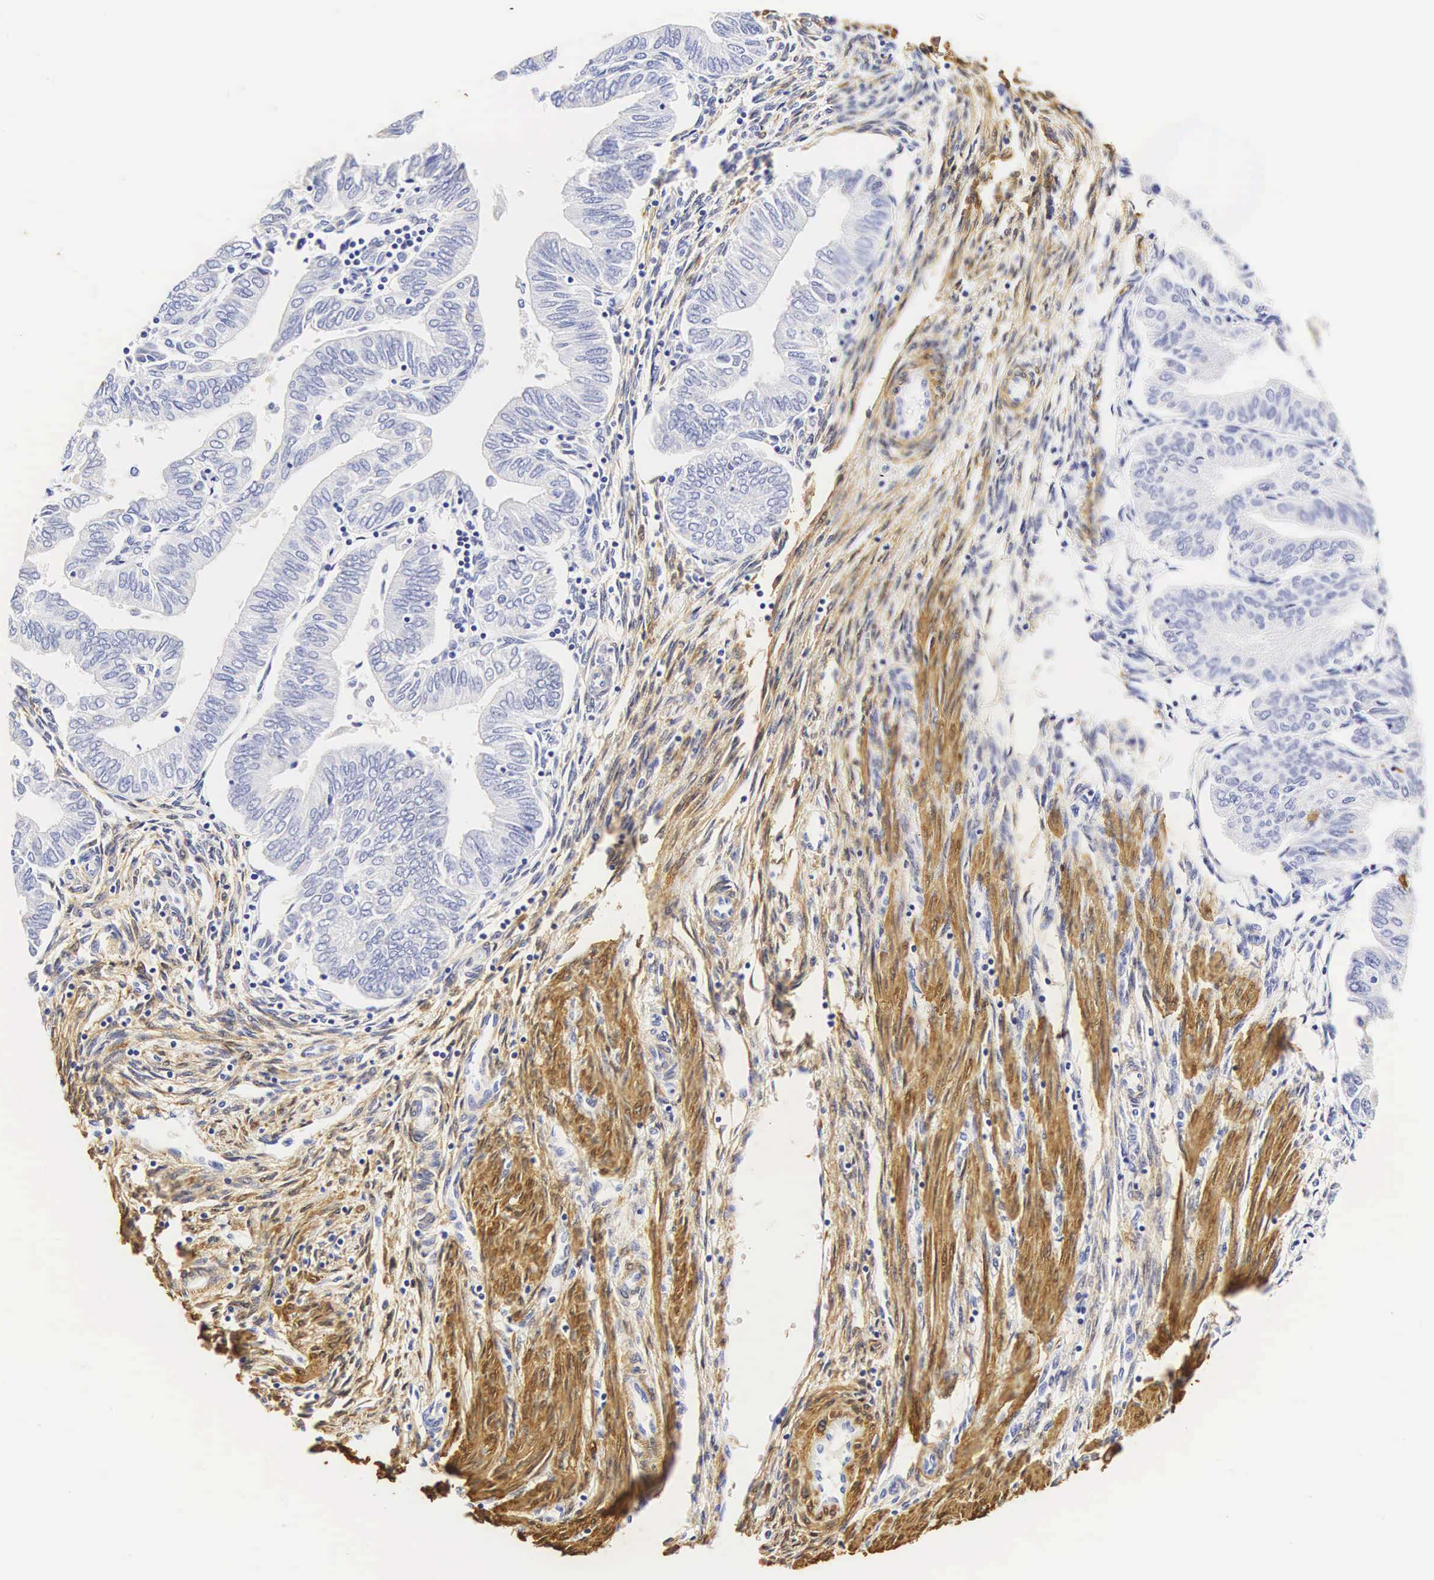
{"staining": {"intensity": "negative", "quantity": "none", "location": "none"}, "tissue": "endometrial cancer", "cell_type": "Tumor cells", "image_type": "cancer", "snomed": [{"axis": "morphology", "description": "Adenocarcinoma, NOS"}, {"axis": "topography", "description": "Endometrium"}], "caption": "This is a histopathology image of immunohistochemistry (IHC) staining of endometrial adenocarcinoma, which shows no expression in tumor cells.", "gene": "CNN1", "patient": {"sex": "female", "age": 51}}